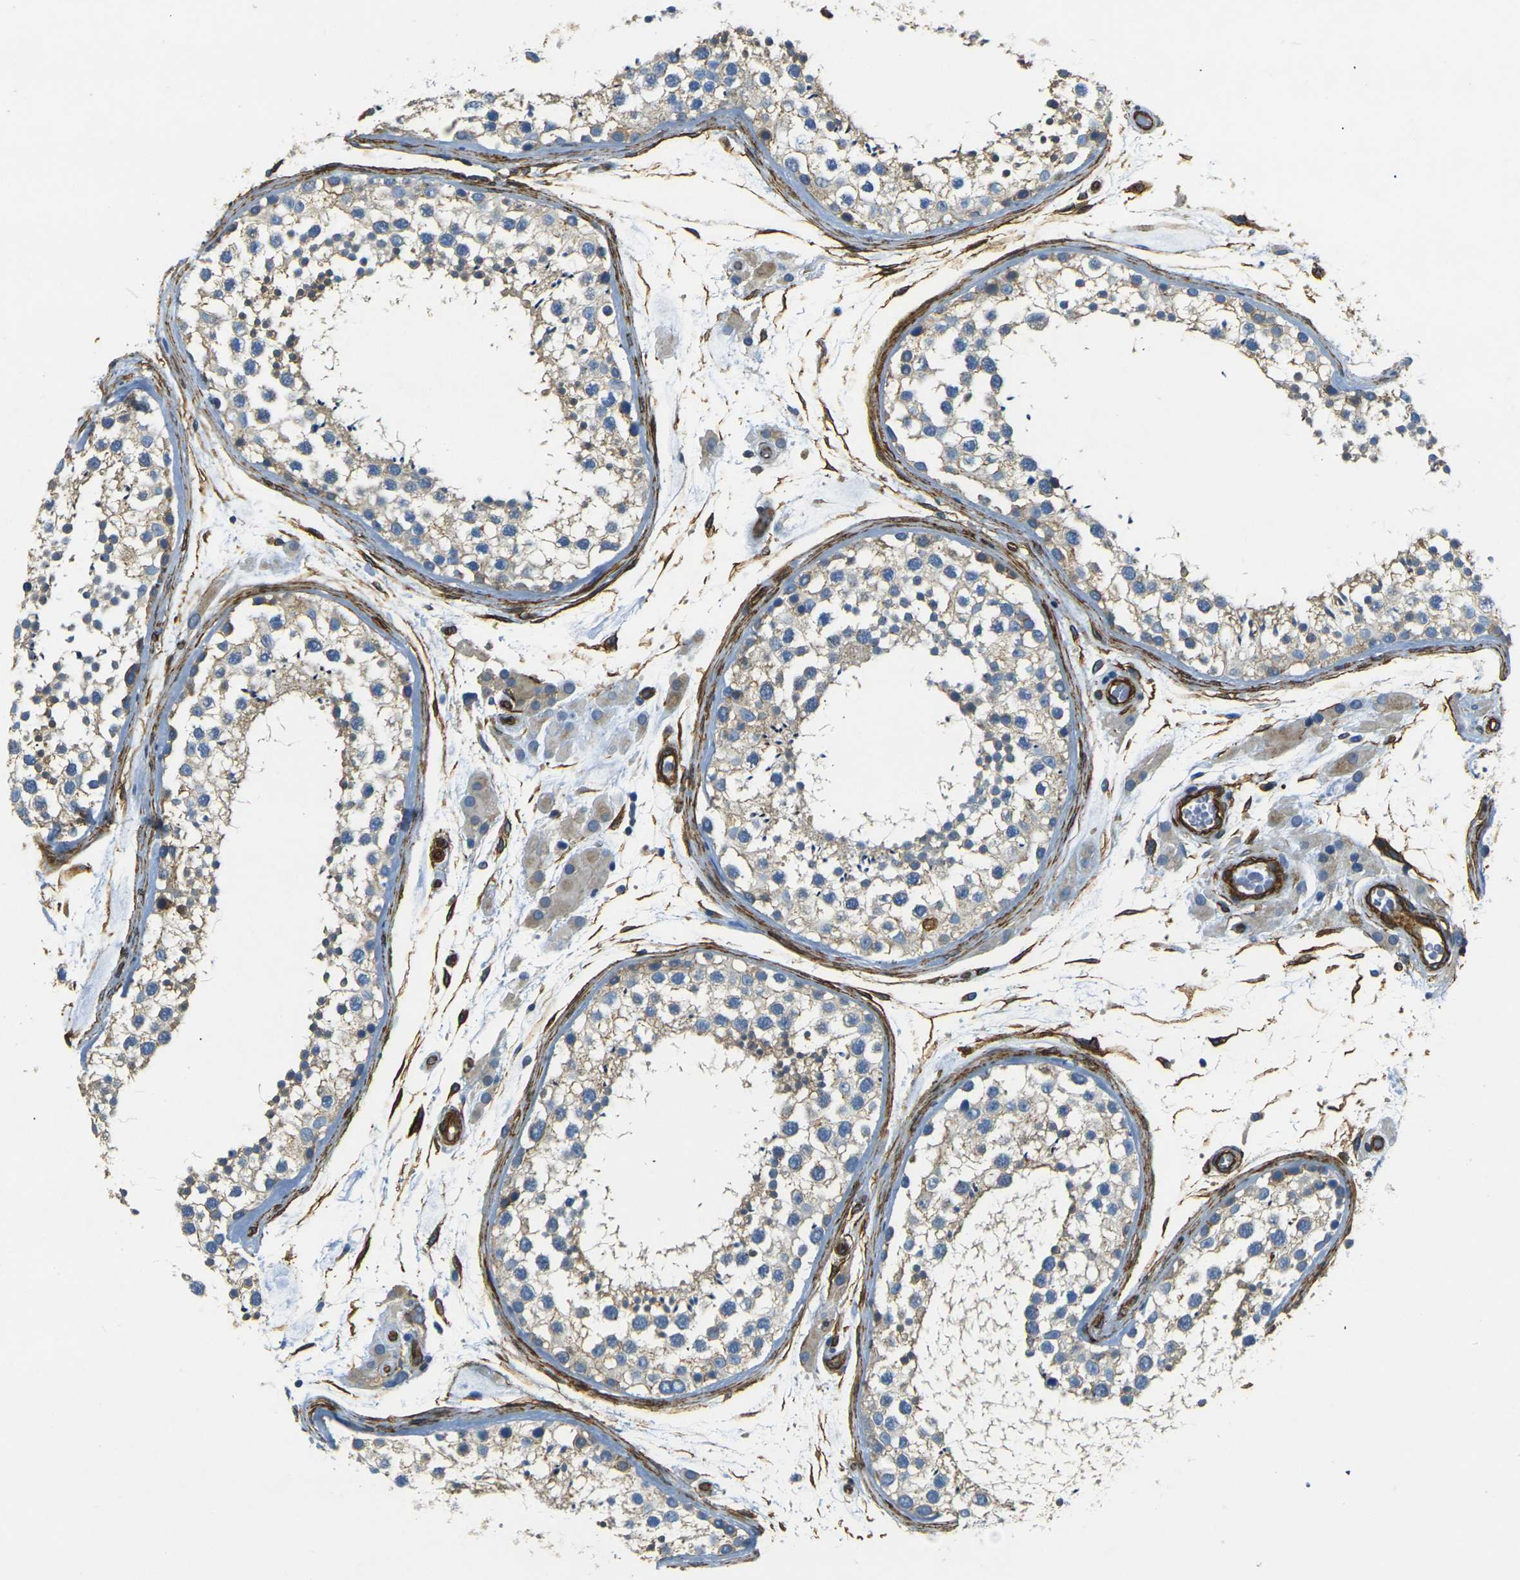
{"staining": {"intensity": "weak", "quantity": "<25%", "location": "cytoplasmic/membranous"}, "tissue": "testis", "cell_type": "Cells in seminiferous ducts", "image_type": "normal", "snomed": [{"axis": "morphology", "description": "Normal tissue, NOS"}, {"axis": "topography", "description": "Testis"}], "caption": "High magnification brightfield microscopy of normal testis stained with DAB (brown) and counterstained with hematoxylin (blue): cells in seminiferous ducts show no significant staining. The staining is performed using DAB brown chromogen with nuclei counter-stained in using hematoxylin.", "gene": "EPHA7", "patient": {"sex": "male", "age": 46}}